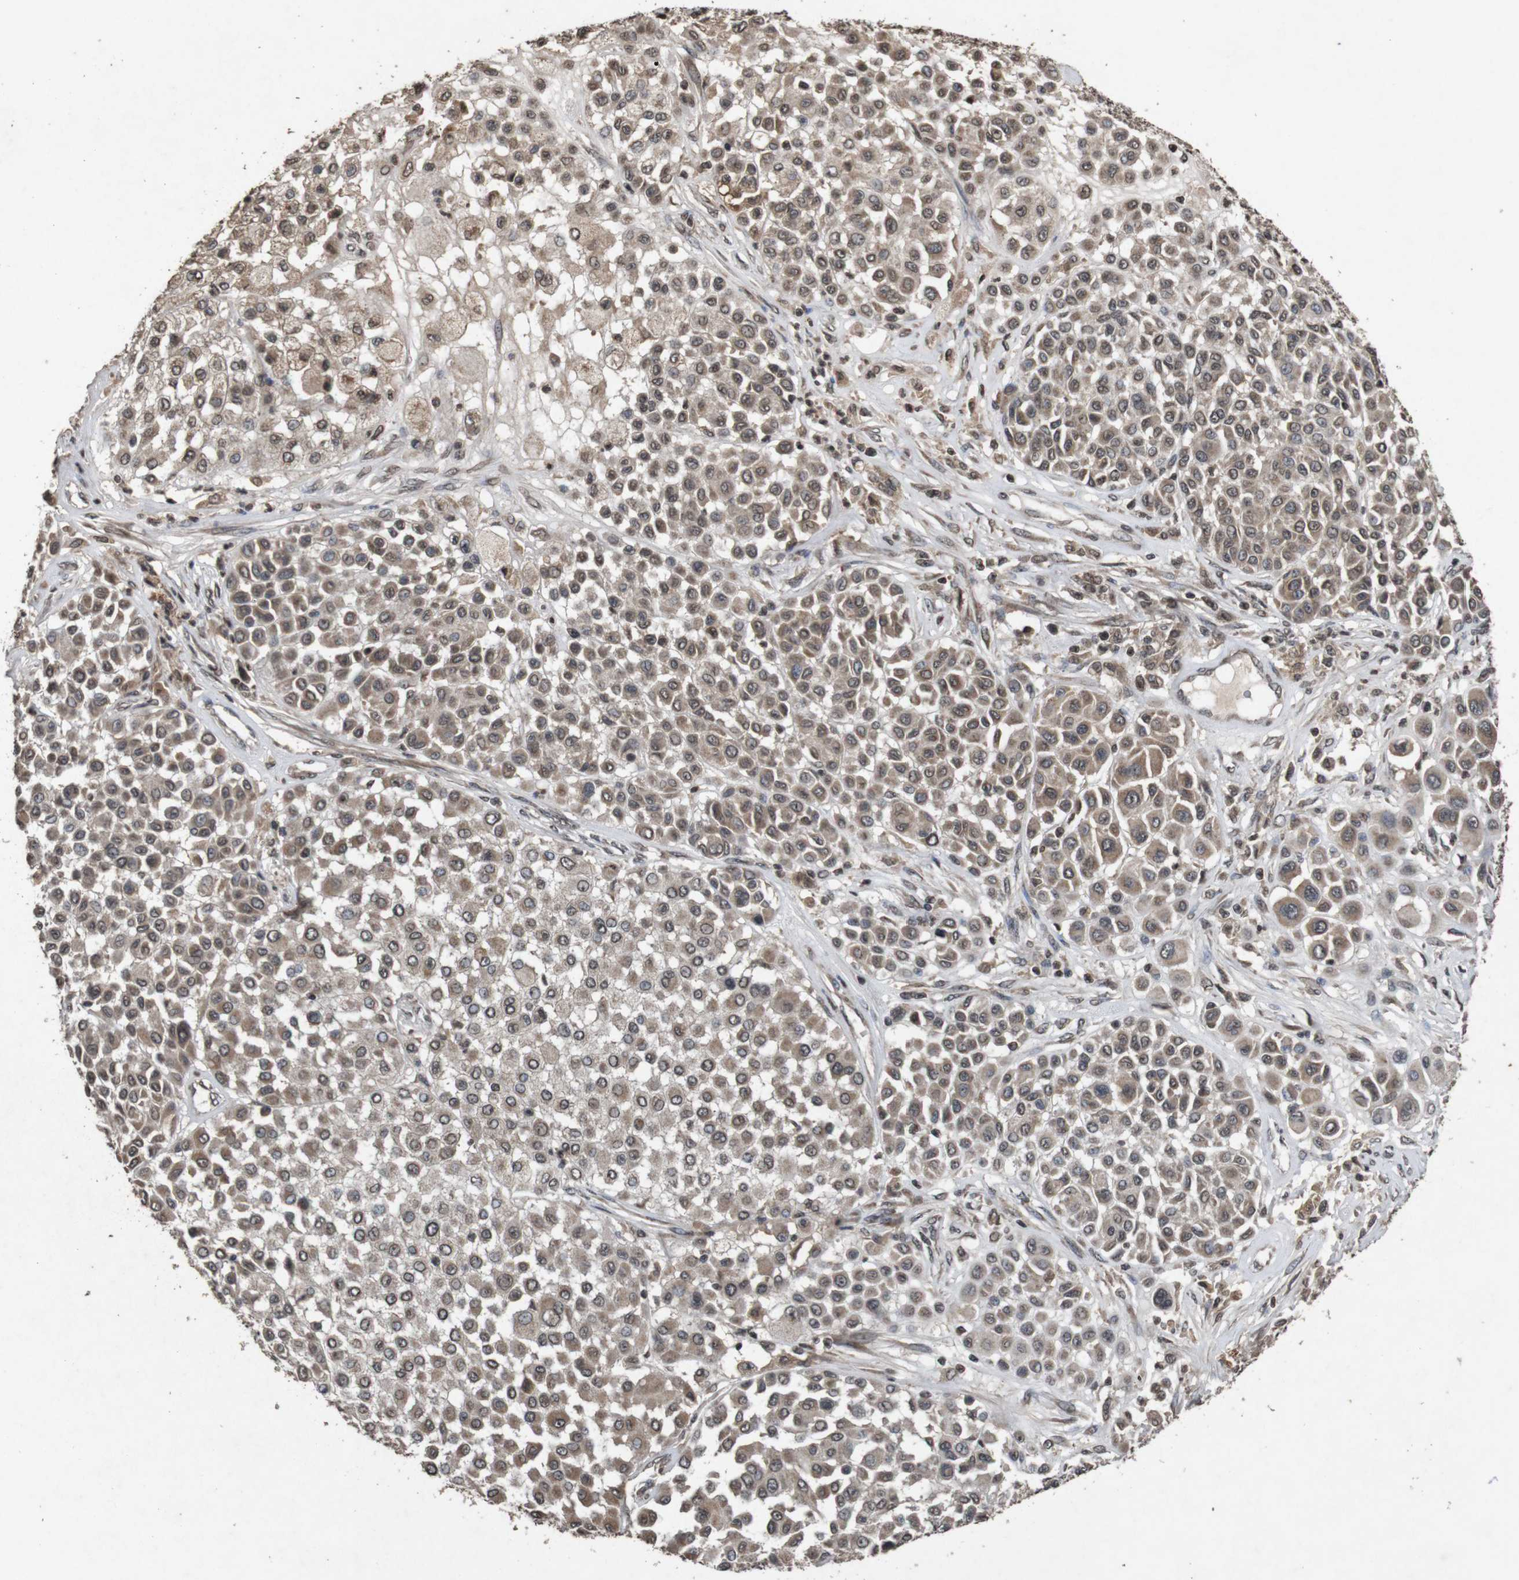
{"staining": {"intensity": "moderate", "quantity": ">75%", "location": "cytoplasmic/membranous,nuclear"}, "tissue": "melanoma", "cell_type": "Tumor cells", "image_type": "cancer", "snomed": [{"axis": "morphology", "description": "Malignant melanoma, Metastatic site"}, {"axis": "topography", "description": "Soft tissue"}], "caption": "DAB immunohistochemical staining of human malignant melanoma (metastatic site) reveals moderate cytoplasmic/membranous and nuclear protein positivity in approximately >75% of tumor cells.", "gene": "SORL1", "patient": {"sex": "male", "age": 41}}